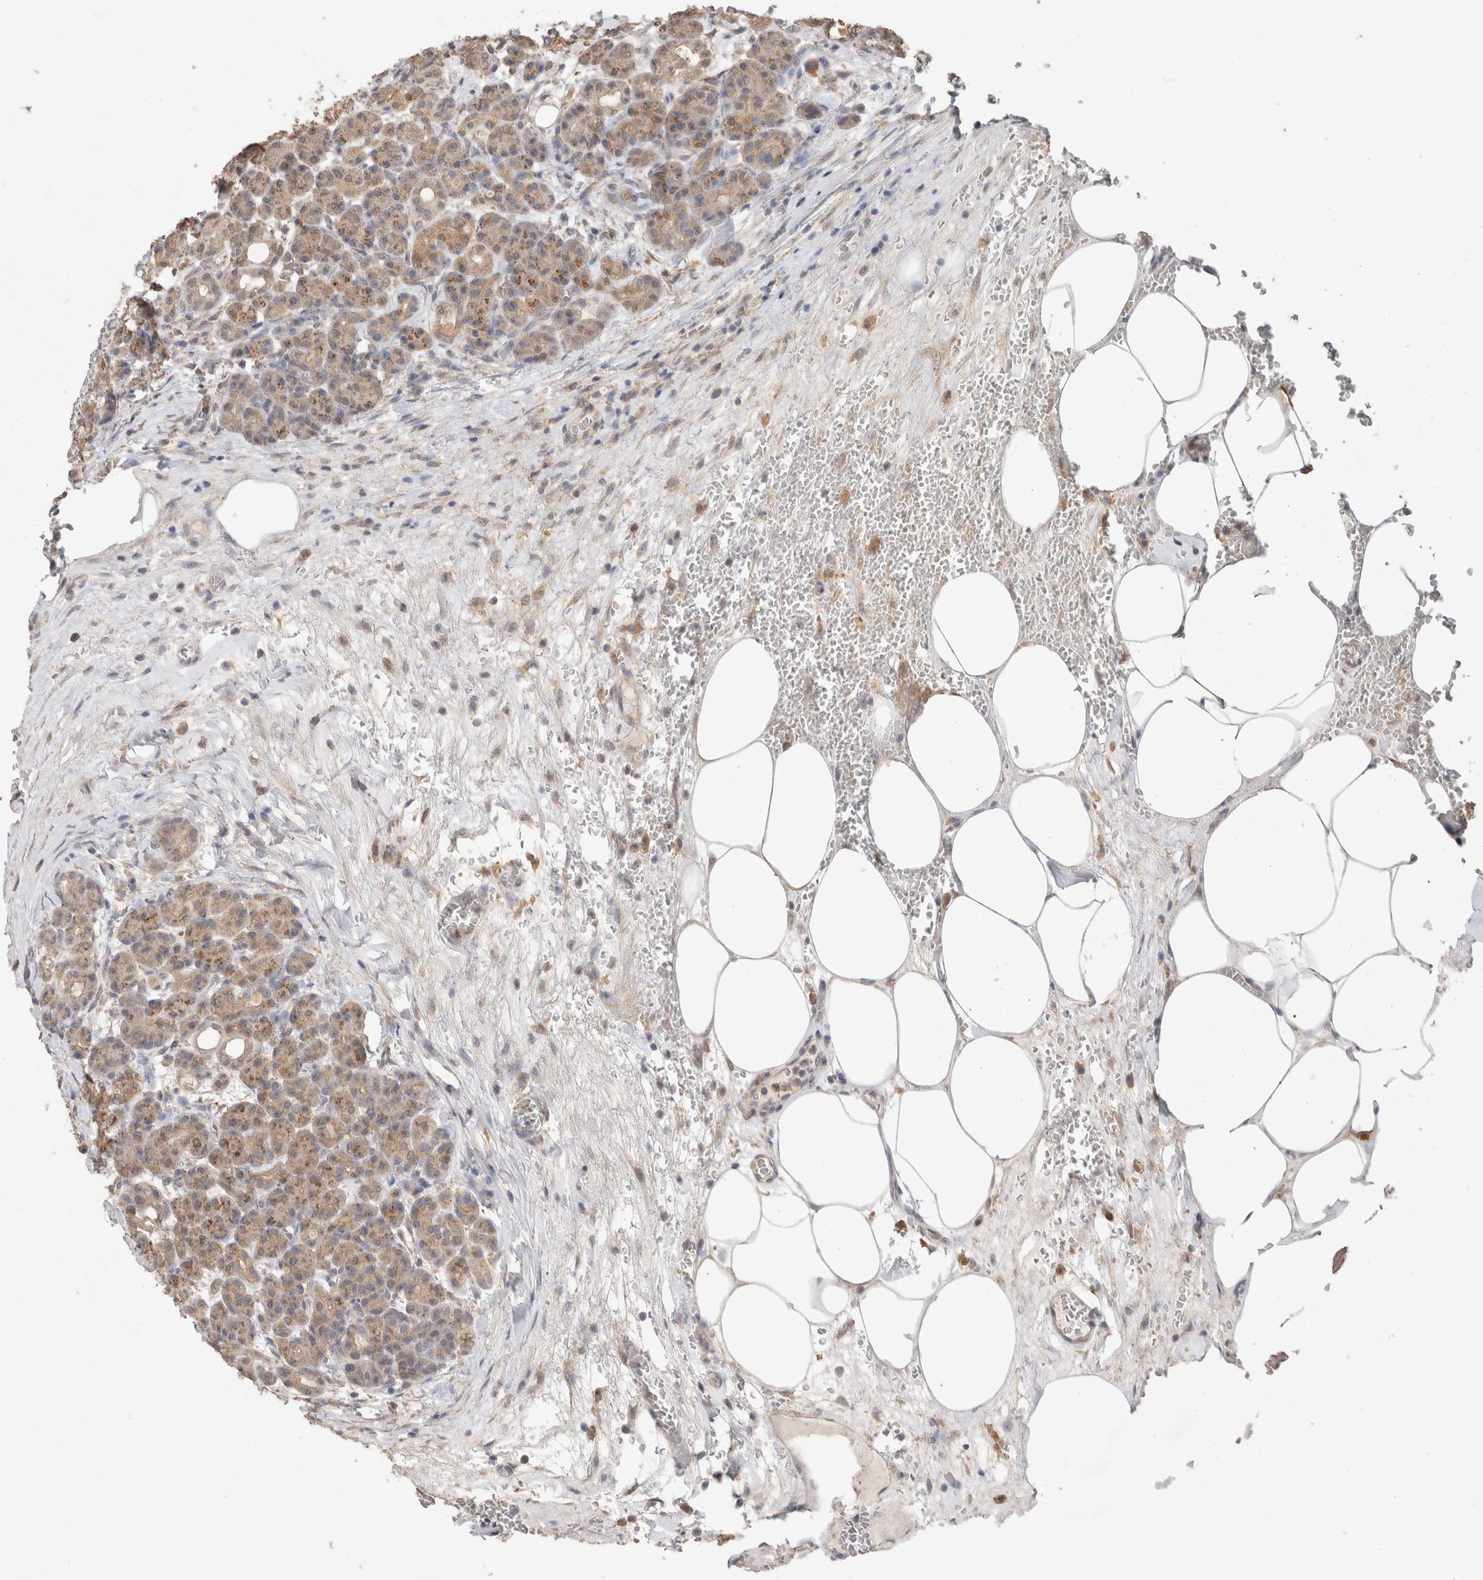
{"staining": {"intensity": "moderate", "quantity": "25%-75%", "location": "cytoplasmic/membranous"}, "tissue": "pancreas", "cell_type": "Exocrine glandular cells", "image_type": "normal", "snomed": [{"axis": "morphology", "description": "Normal tissue, NOS"}, {"axis": "topography", "description": "Pancreas"}], "caption": "Immunohistochemistry (IHC) (DAB) staining of normal human pancreas displays moderate cytoplasmic/membranous protein positivity in about 25%-75% of exocrine glandular cells.", "gene": "RAB14", "patient": {"sex": "male", "age": 63}}